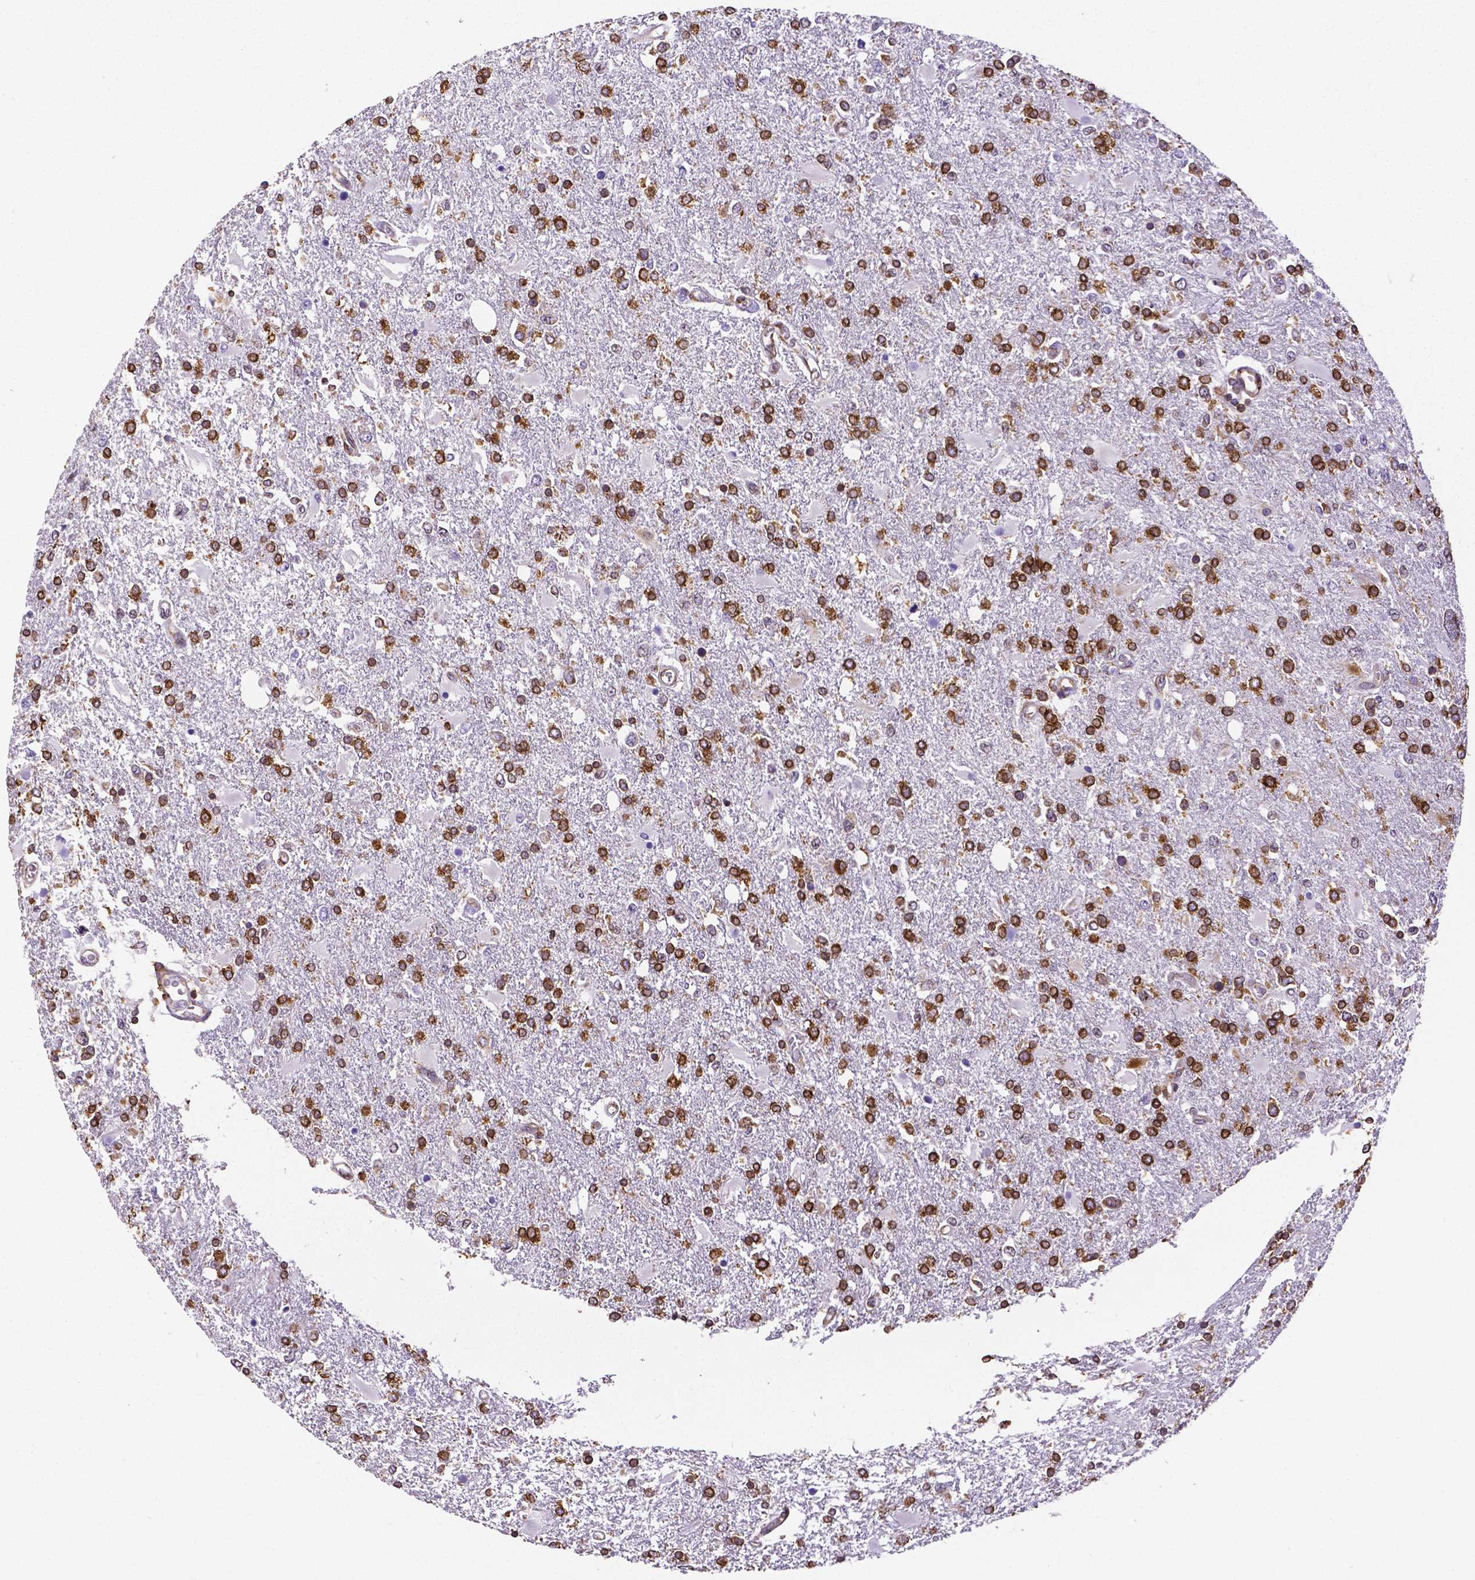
{"staining": {"intensity": "strong", "quantity": ">75%", "location": "cytoplasmic/membranous"}, "tissue": "glioma", "cell_type": "Tumor cells", "image_type": "cancer", "snomed": [{"axis": "morphology", "description": "Glioma, malignant, High grade"}, {"axis": "topography", "description": "Cerebral cortex"}], "caption": "Tumor cells demonstrate high levels of strong cytoplasmic/membranous expression in about >75% of cells in human glioma. The staining is performed using DAB (3,3'-diaminobenzidine) brown chromogen to label protein expression. The nuclei are counter-stained blue using hematoxylin.", "gene": "MTDH", "patient": {"sex": "male", "age": 79}}